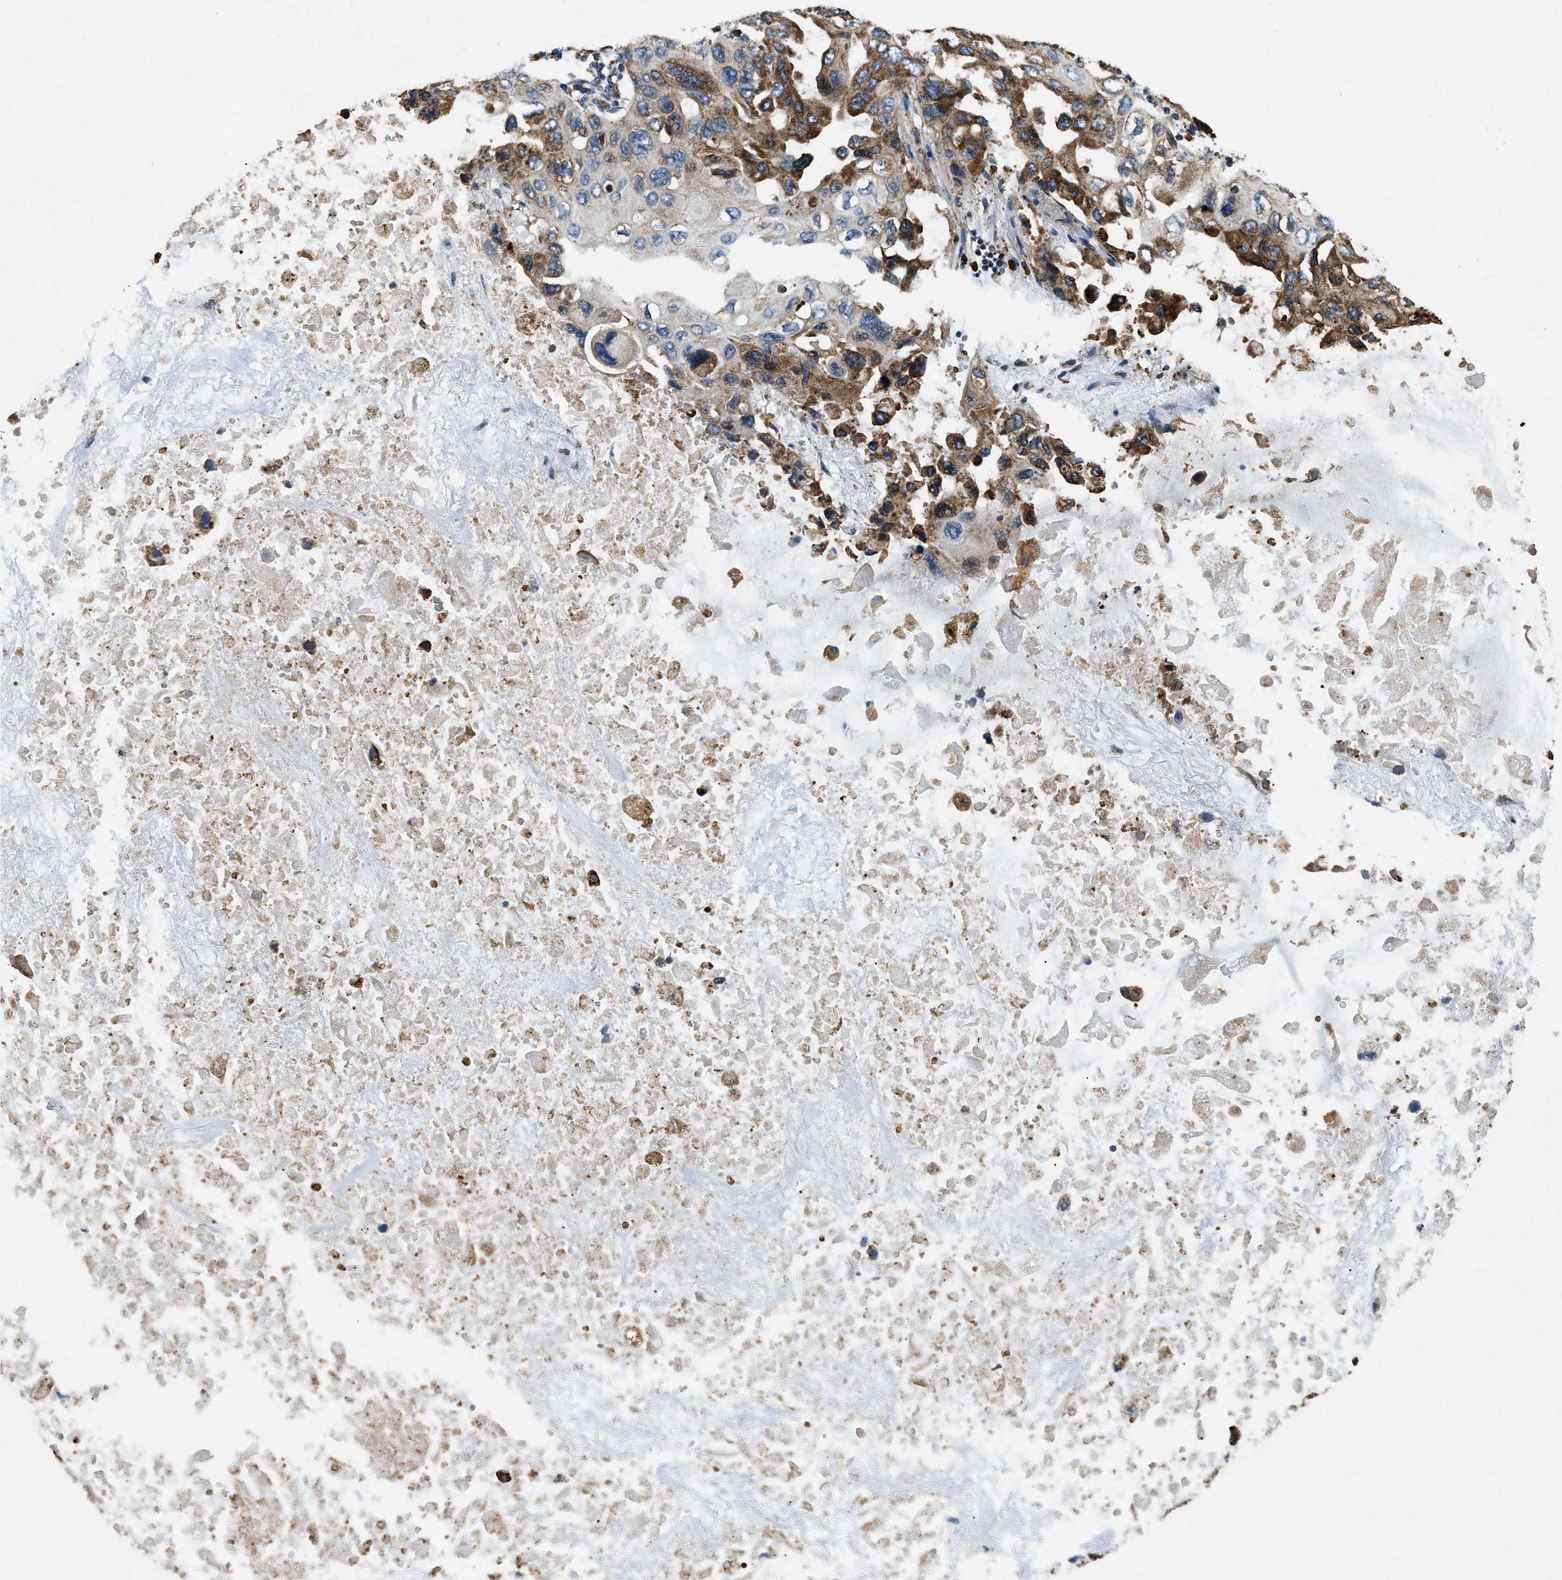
{"staining": {"intensity": "moderate", "quantity": ">75%", "location": "cytoplasmic/membranous"}, "tissue": "lung cancer", "cell_type": "Tumor cells", "image_type": "cancer", "snomed": [{"axis": "morphology", "description": "Squamous cell carcinoma, NOS"}, {"axis": "topography", "description": "Lung"}], "caption": "Squamous cell carcinoma (lung) tissue displays moderate cytoplasmic/membranous staining in about >75% of tumor cells, visualized by immunohistochemistry.", "gene": "CSPG4", "patient": {"sex": "female", "age": 73}}